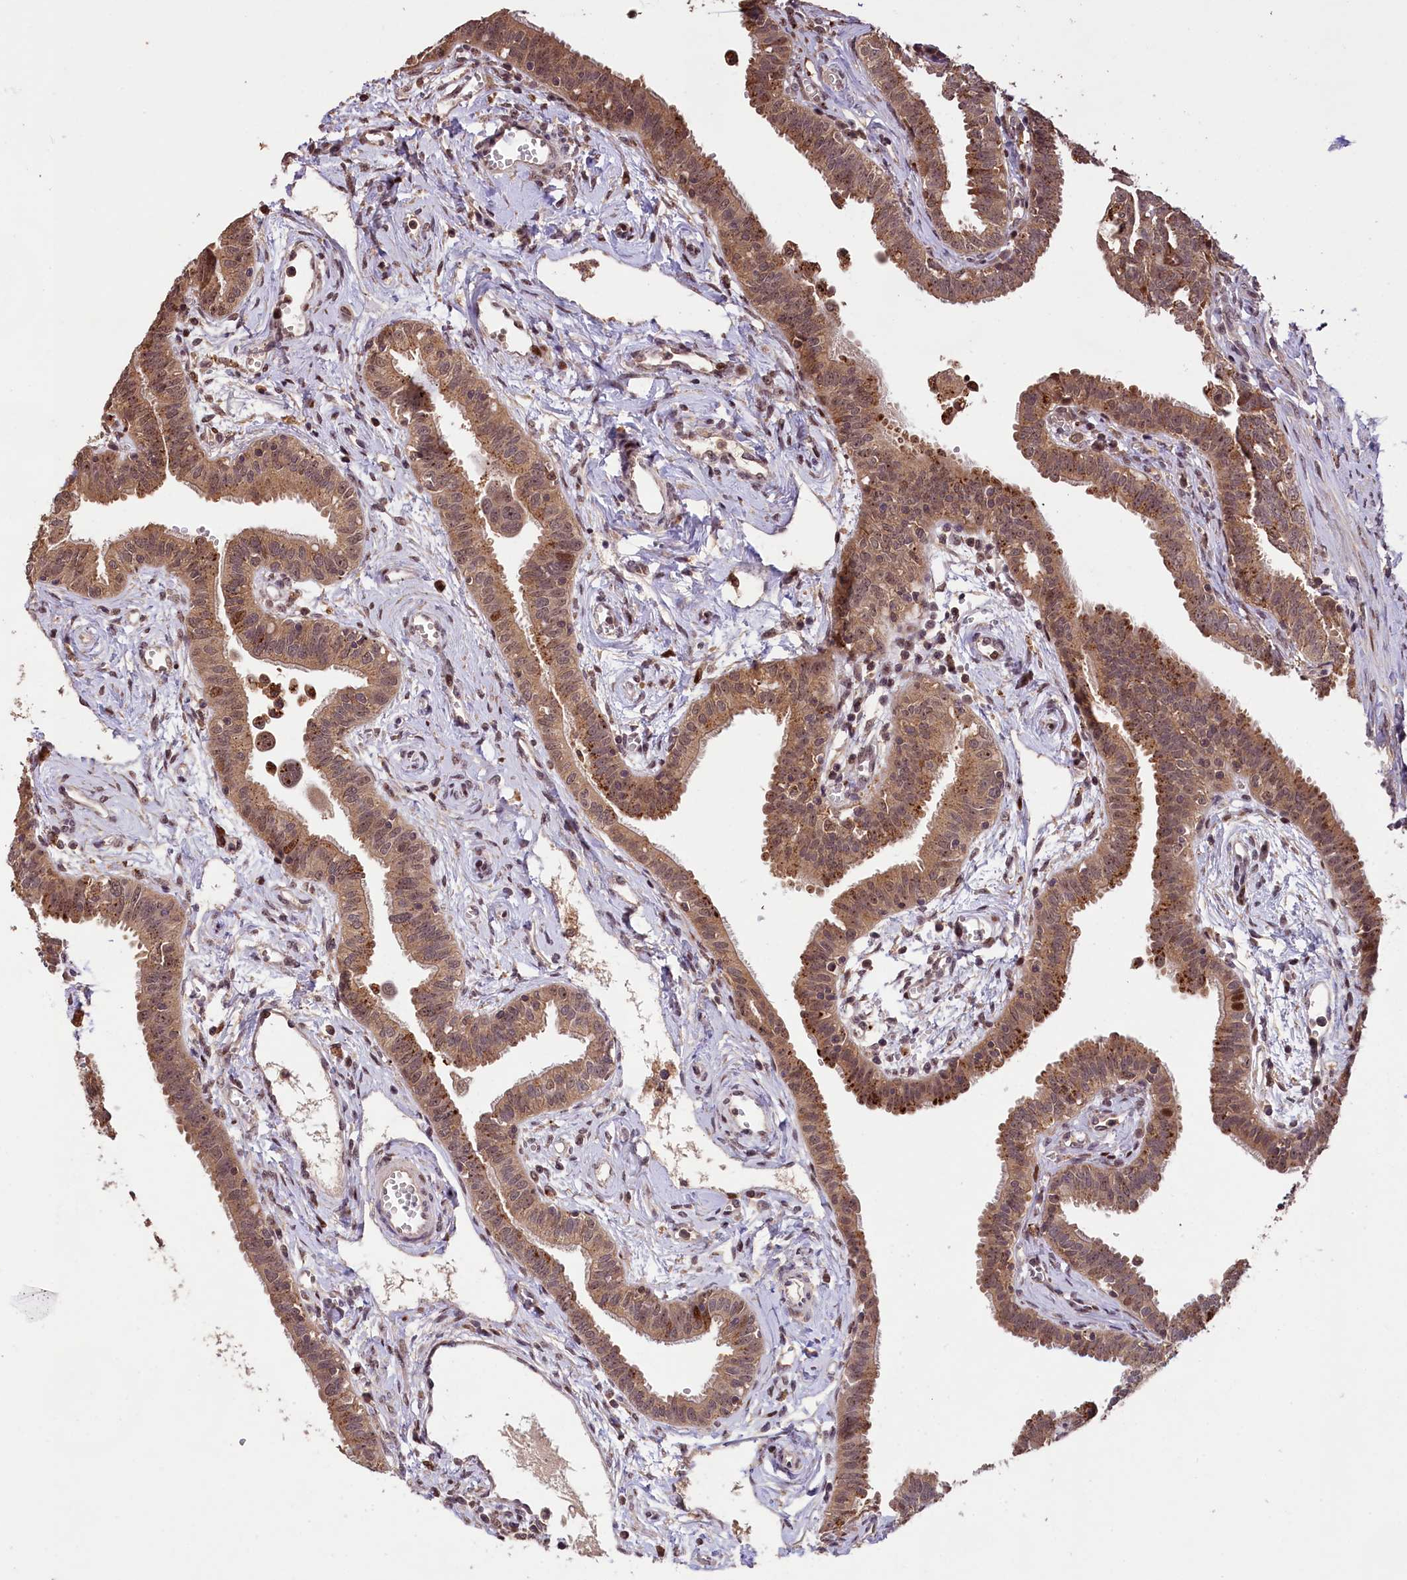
{"staining": {"intensity": "moderate", "quantity": ">75%", "location": "cytoplasmic/membranous,nuclear"}, "tissue": "fallopian tube", "cell_type": "Glandular cells", "image_type": "normal", "snomed": [{"axis": "morphology", "description": "Normal tissue, NOS"}, {"axis": "morphology", "description": "Carcinoma, NOS"}, {"axis": "topography", "description": "Fallopian tube"}, {"axis": "topography", "description": "Ovary"}], "caption": "Brown immunohistochemical staining in benign fallopian tube exhibits moderate cytoplasmic/membranous,nuclear expression in approximately >75% of glandular cells.", "gene": "PHAF1", "patient": {"sex": "female", "age": 59}}